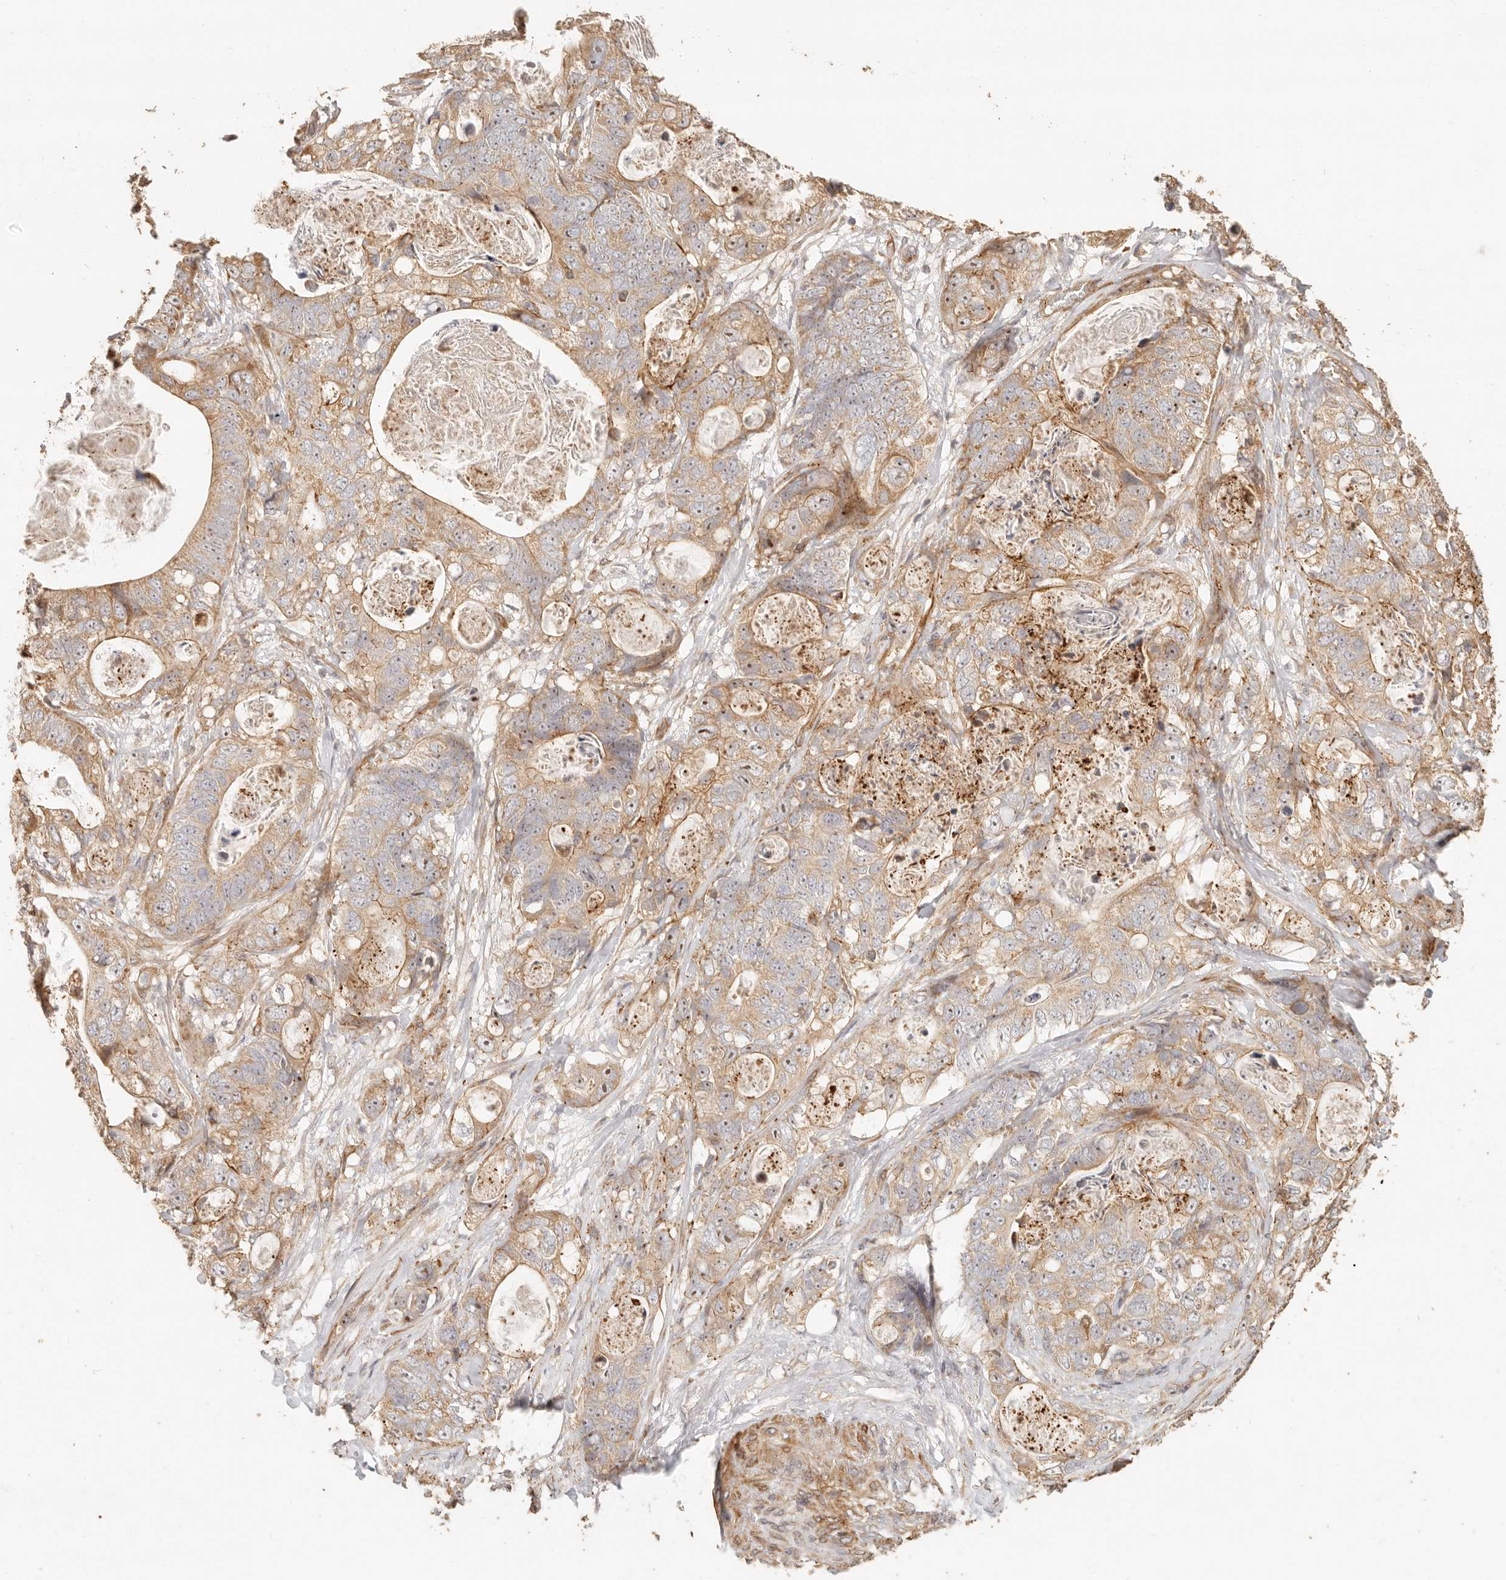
{"staining": {"intensity": "moderate", "quantity": ">75%", "location": "cytoplasmic/membranous,nuclear"}, "tissue": "stomach cancer", "cell_type": "Tumor cells", "image_type": "cancer", "snomed": [{"axis": "morphology", "description": "Normal tissue, NOS"}, {"axis": "morphology", "description": "Adenocarcinoma, NOS"}, {"axis": "topography", "description": "Stomach"}], "caption": "Human stomach cancer stained with a protein marker exhibits moderate staining in tumor cells.", "gene": "PTPN22", "patient": {"sex": "female", "age": 89}}